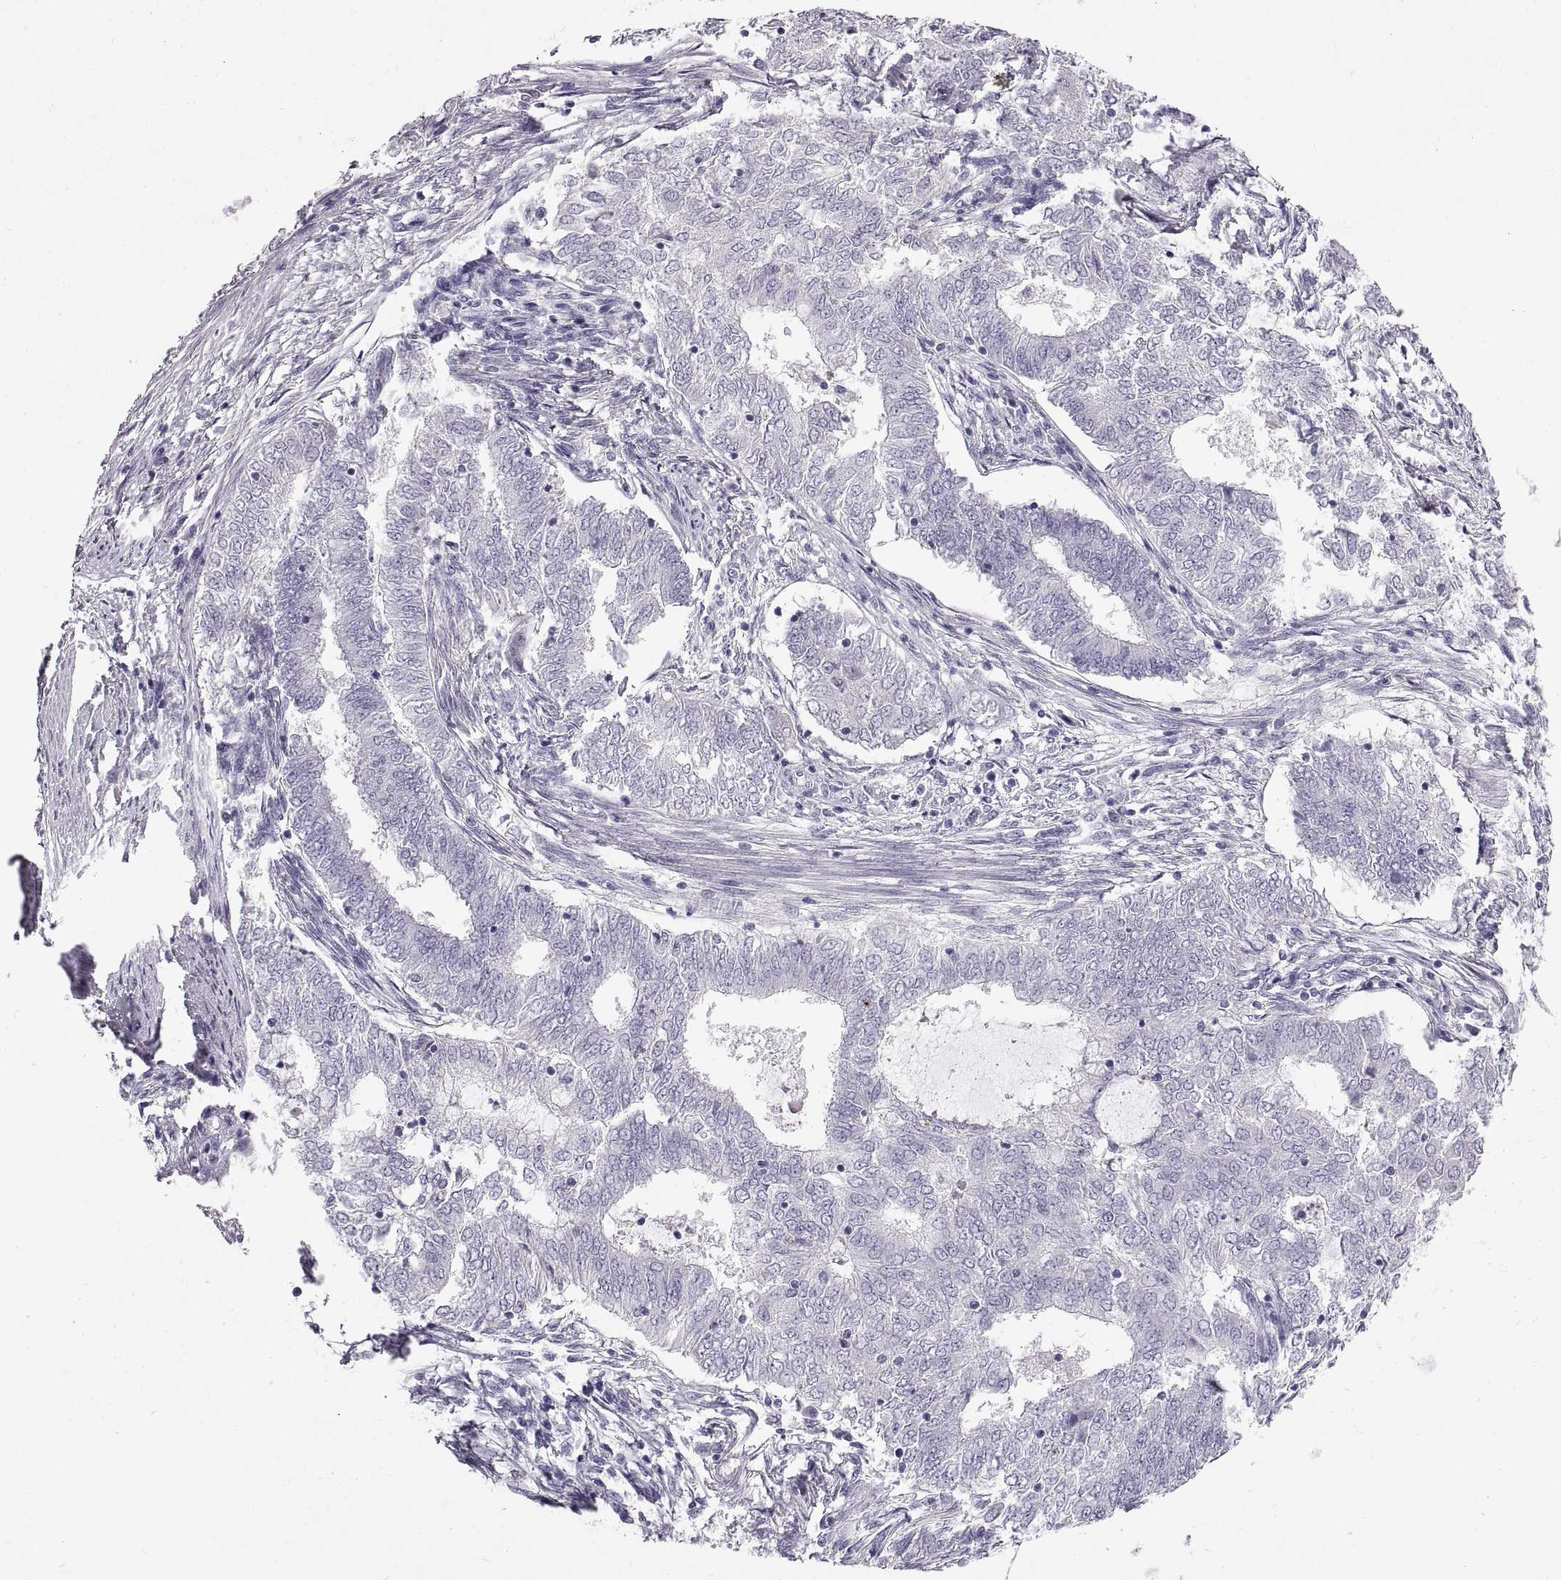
{"staining": {"intensity": "negative", "quantity": "none", "location": "none"}, "tissue": "endometrial cancer", "cell_type": "Tumor cells", "image_type": "cancer", "snomed": [{"axis": "morphology", "description": "Adenocarcinoma, NOS"}, {"axis": "topography", "description": "Endometrium"}], "caption": "Tumor cells show no significant protein staining in adenocarcinoma (endometrial).", "gene": "ADAM32", "patient": {"sex": "female", "age": 62}}